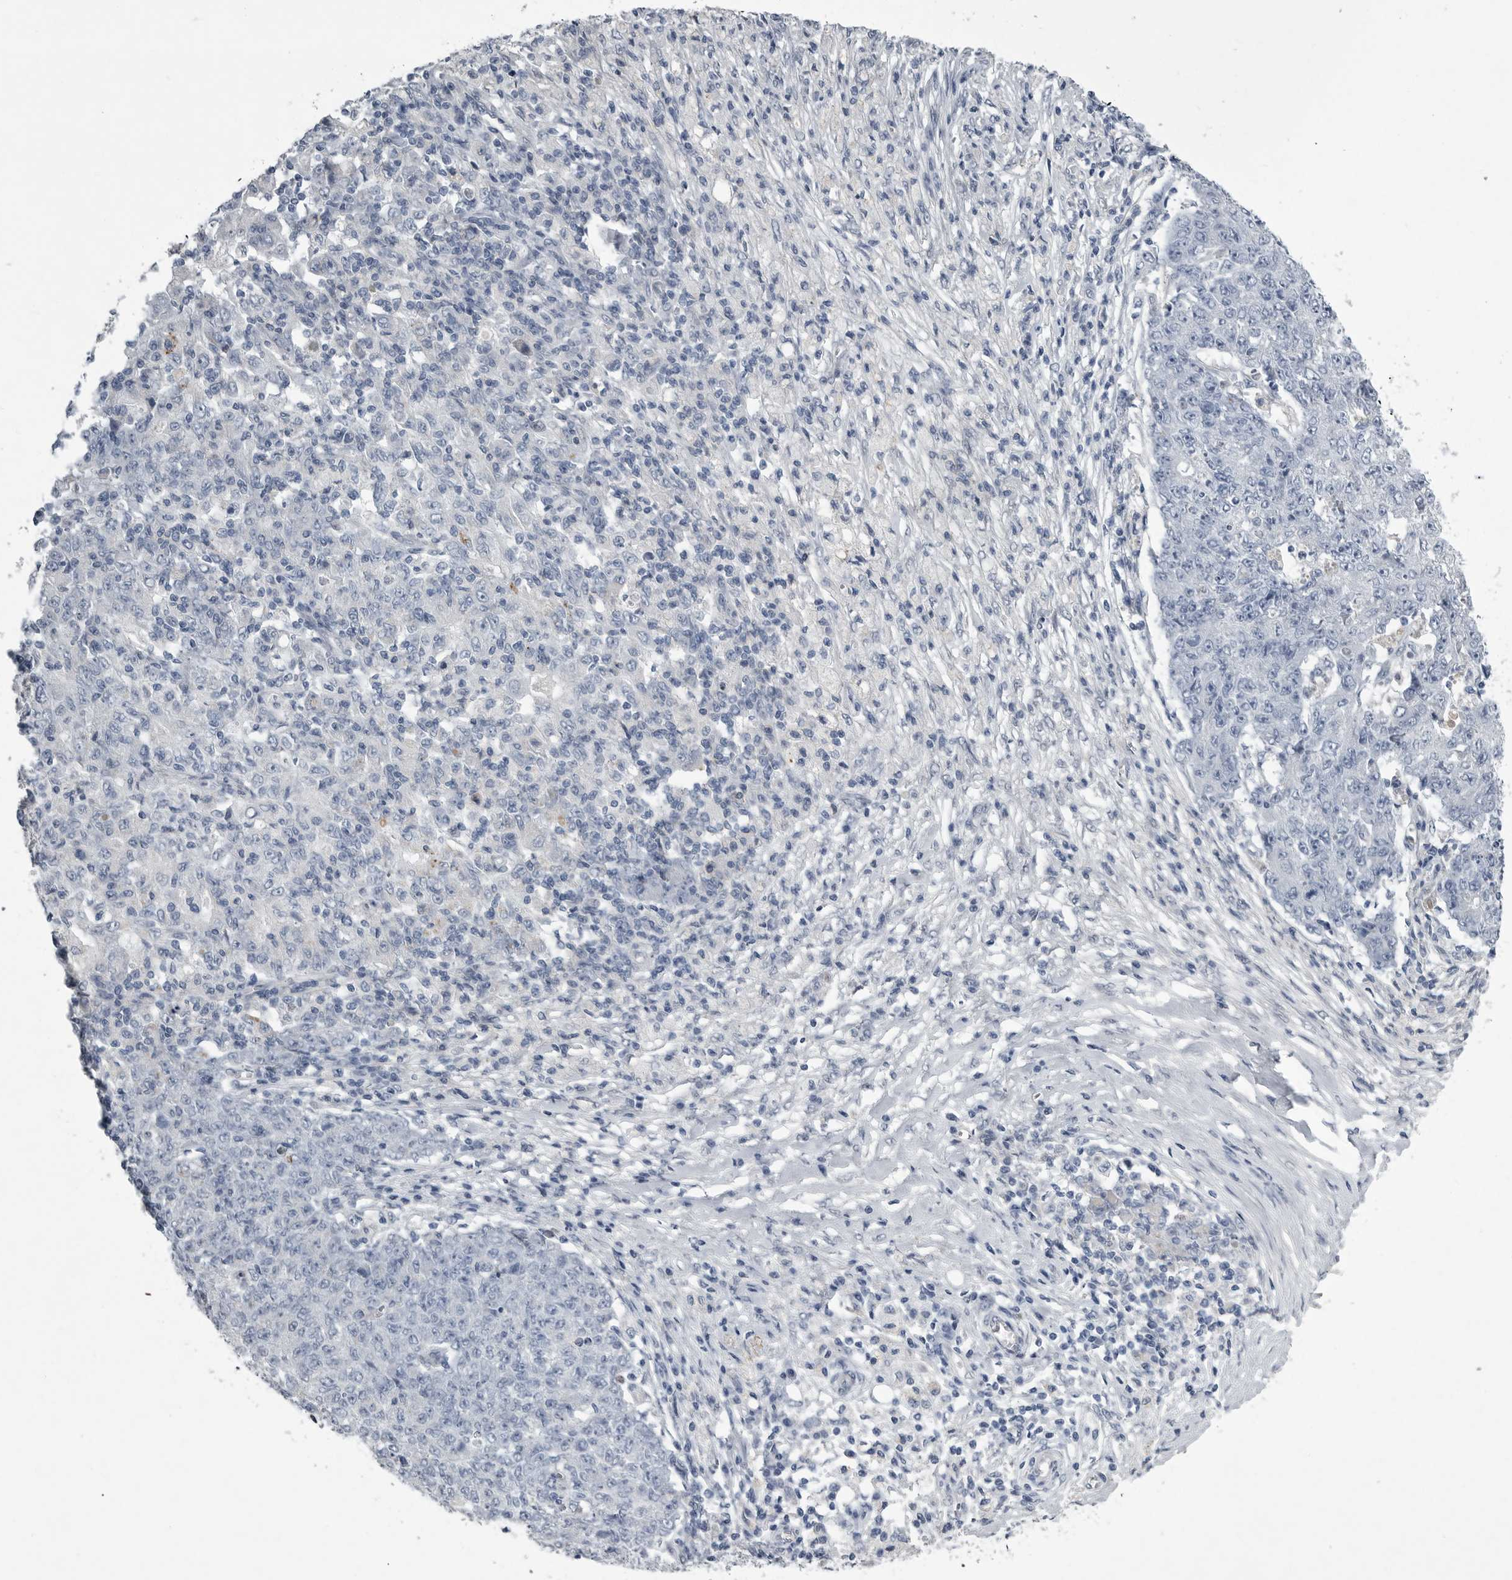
{"staining": {"intensity": "negative", "quantity": "none", "location": "none"}, "tissue": "ovarian cancer", "cell_type": "Tumor cells", "image_type": "cancer", "snomed": [{"axis": "morphology", "description": "Carcinoma, endometroid"}, {"axis": "topography", "description": "Ovary"}], "caption": "A high-resolution micrograph shows IHC staining of ovarian cancer (endometroid carcinoma), which exhibits no significant positivity in tumor cells.", "gene": "CRP", "patient": {"sex": "female", "age": 42}}